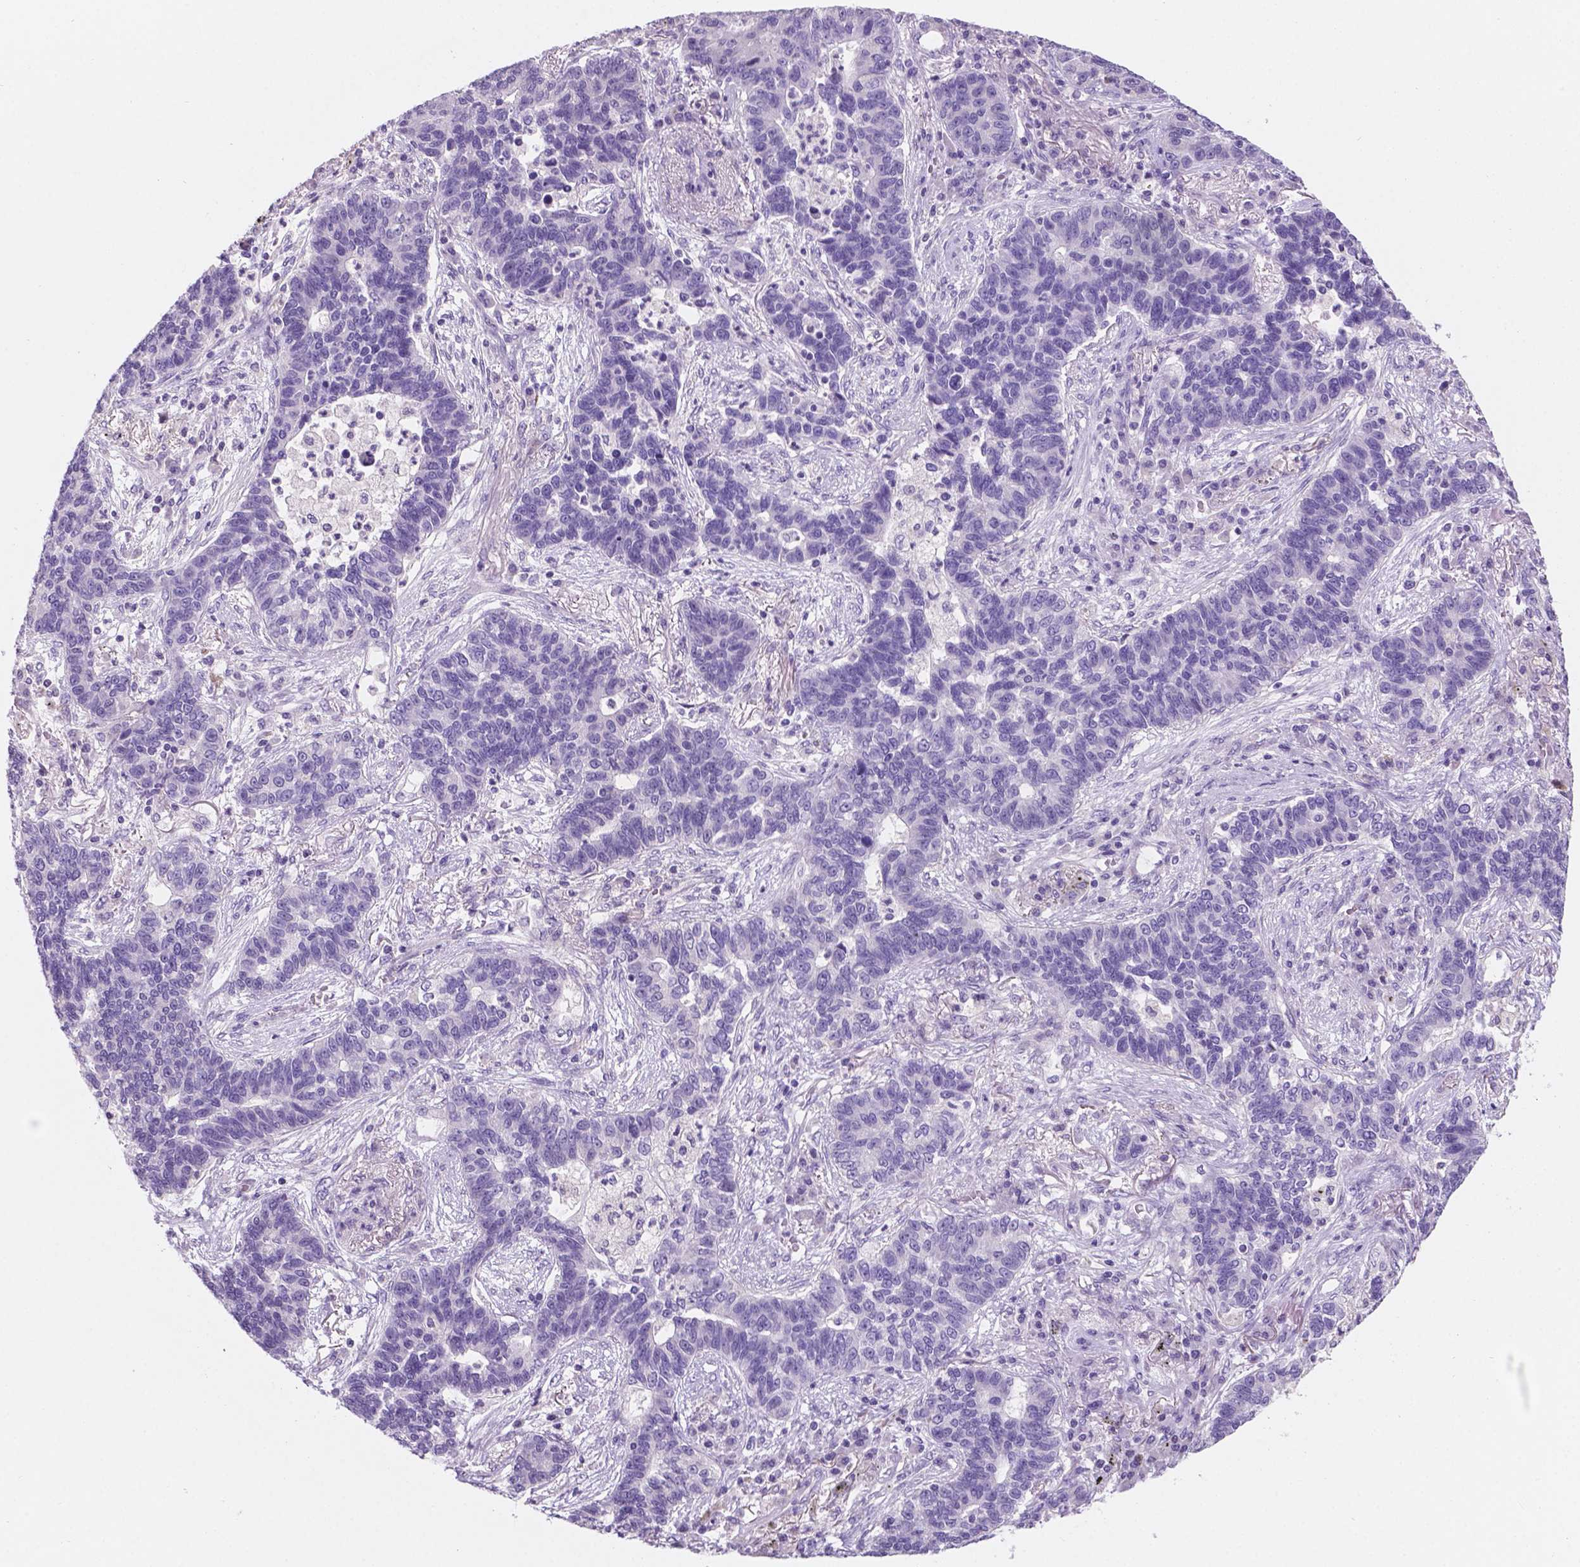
{"staining": {"intensity": "negative", "quantity": "none", "location": "none"}, "tissue": "lung cancer", "cell_type": "Tumor cells", "image_type": "cancer", "snomed": [{"axis": "morphology", "description": "Adenocarcinoma, NOS"}, {"axis": "topography", "description": "Lung"}], "caption": "Tumor cells are negative for protein expression in human adenocarcinoma (lung). (Brightfield microscopy of DAB IHC at high magnification).", "gene": "SBSN", "patient": {"sex": "female", "age": 57}}